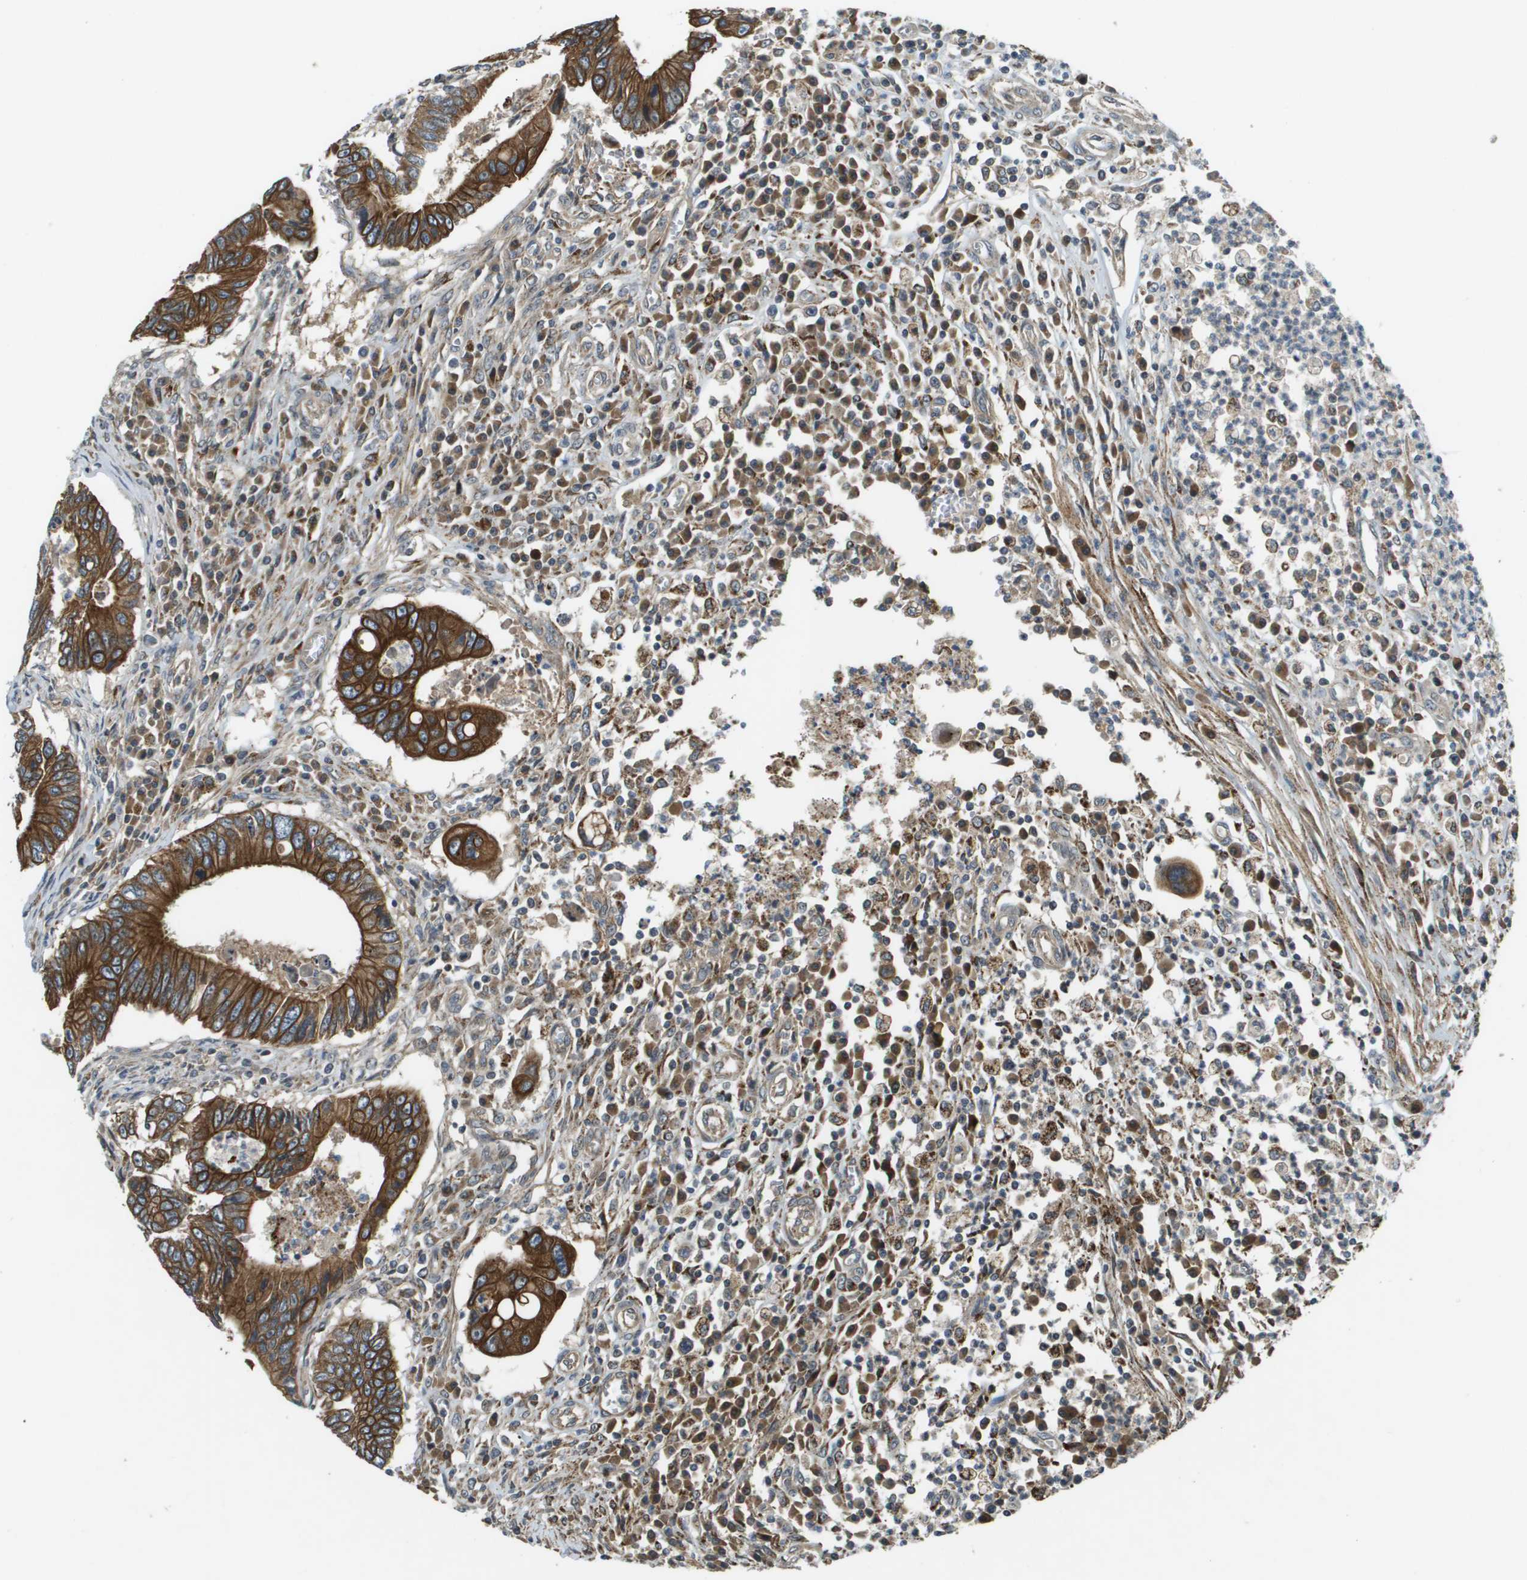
{"staining": {"intensity": "strong", "quantity": ">75%", "location": "cytoplasmic/membranous"}, "tissue": "colorectal cancer", "cell_type": "Tumor cells", "image_type": "cancer", "snomed": [{"axis": "morphology", "description": "Inflammation, NOS"}, {"axis": "morphology", "description": "Adenocarcinoma, NOS"}, {"axis": "topography", "description": "Colon"}], "caption": "IHC (DAB) staining of colorectal cancer demonstrates strong cytoplasmic/membranous protein expression in approximately >75% of tumor cells. The staining was performed using DAB to visualize the protein expression in brown, while the nuclei were stained in blue with hematoxylin (Magnification: 20x).", "gene": "CDKN2C", "patient": {"sex": "male", "age": 72}}